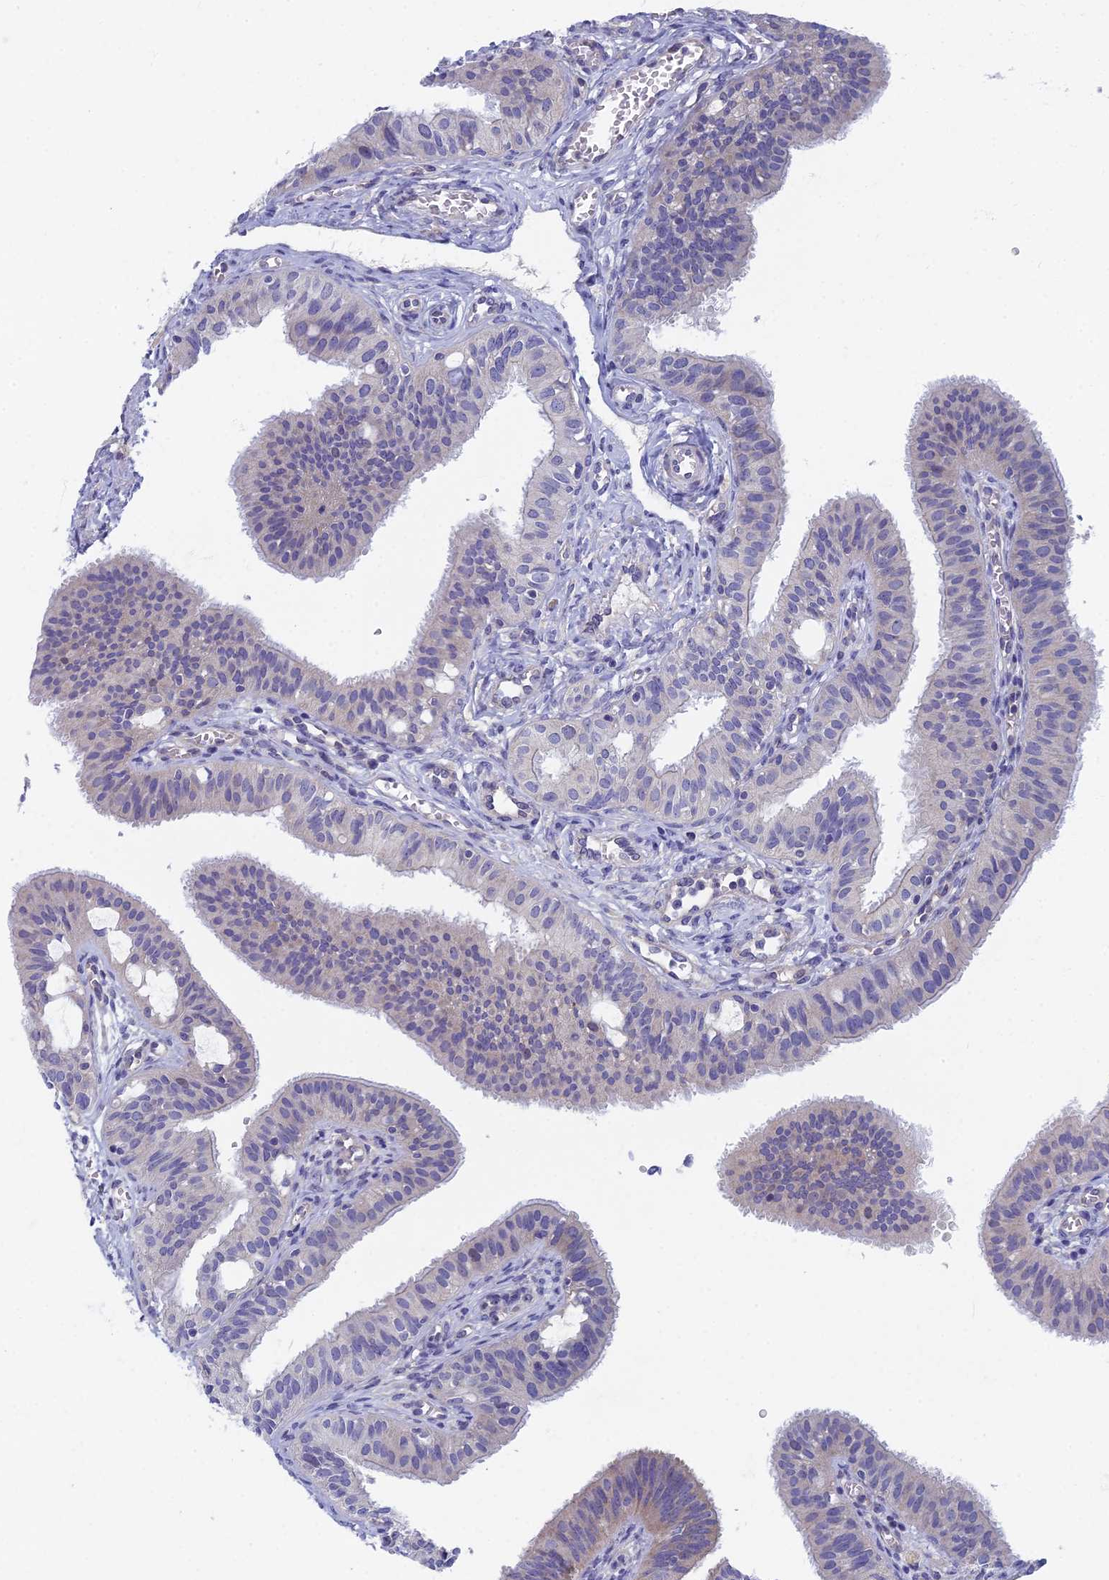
{"staining": {"intensity": "negative", "quantity": "none", "location": "none"}, "tissue": "fallopian tube", "cell_type": "Glandular cells", "image_type": "normal", "snomed": [{"axis": "morphology", "description": "Normal tissue, NOS"}, {"axis": "topography", "description": "Fallopian tube"}, {"axis": "topography", "description": "Ovary"}], "caption": "A high-resolution histopathology image shows immunohistochemistry (IHC) staining of normal fallopian tube, which displays no significant staining in glandular cells.", "gene": "SPIN4", "patient": {"sex": "female", "age": 42}}